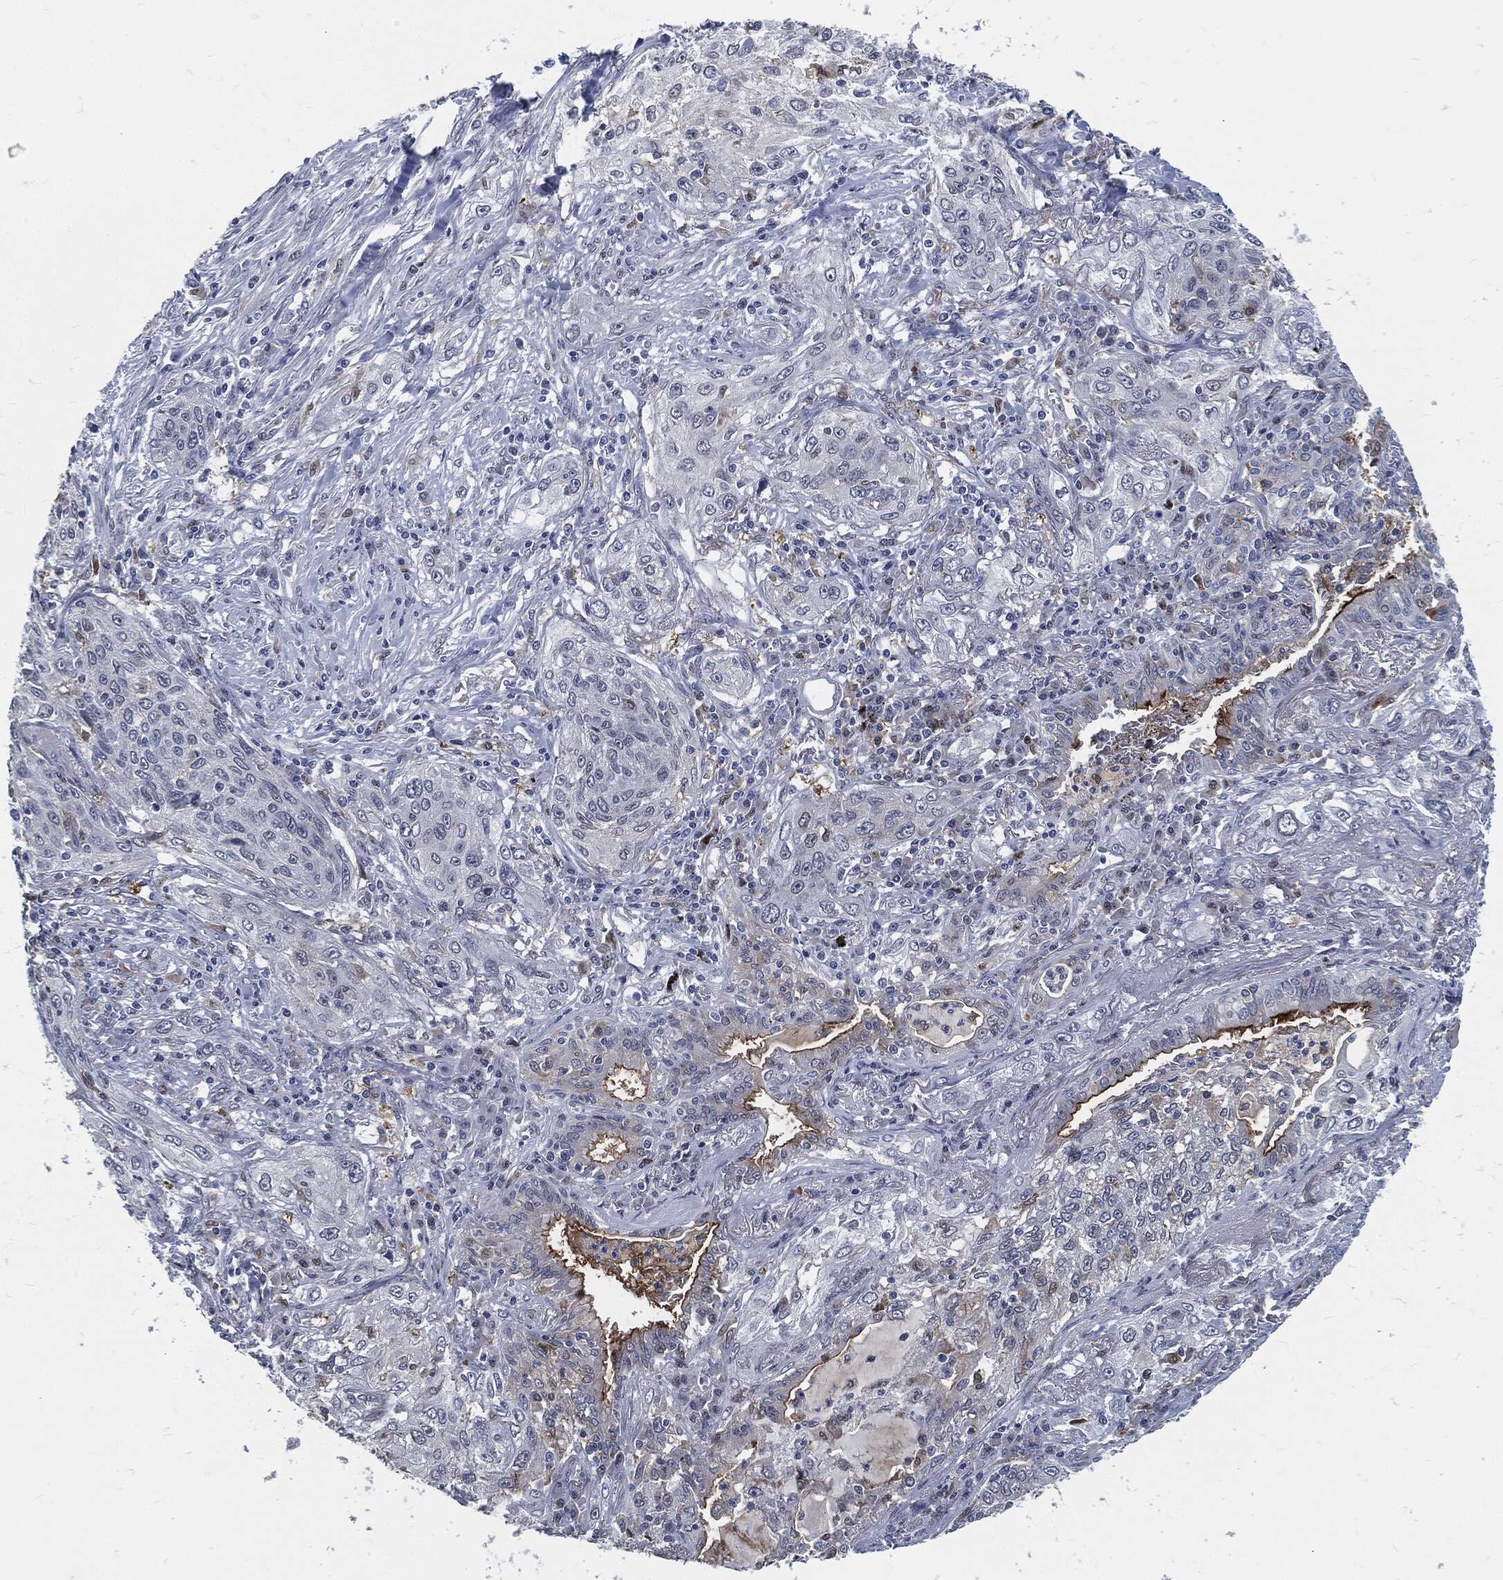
{"staining": {"intensity": "strong", "quantity": "<25%", "location": "cytoplasmic/membranous"}, "tissue": "lung cancer", "cell_type": "Tumor cells", "image_type": "cancer", "snomed": [{"axis": "morphology", "description": "Squamous cell carcinoma, NOS"}, {"axis": "topography", "description": "Lung"}], "caption": "Immunohistochemistry (DAB (3,3'-diaminobenzidine)) staining of squamous cell carcinoma (lung) demonstrates strong cytoplasmic/membranous protein expression in about <25% of tumor cells. The protein of interest is stained brown, and the nuclei are stained in blue (DAB IHC with brightfield microscopy, high magnification).", "gene": "PROM1", "patient": {"sex": "female", "age": 69}}